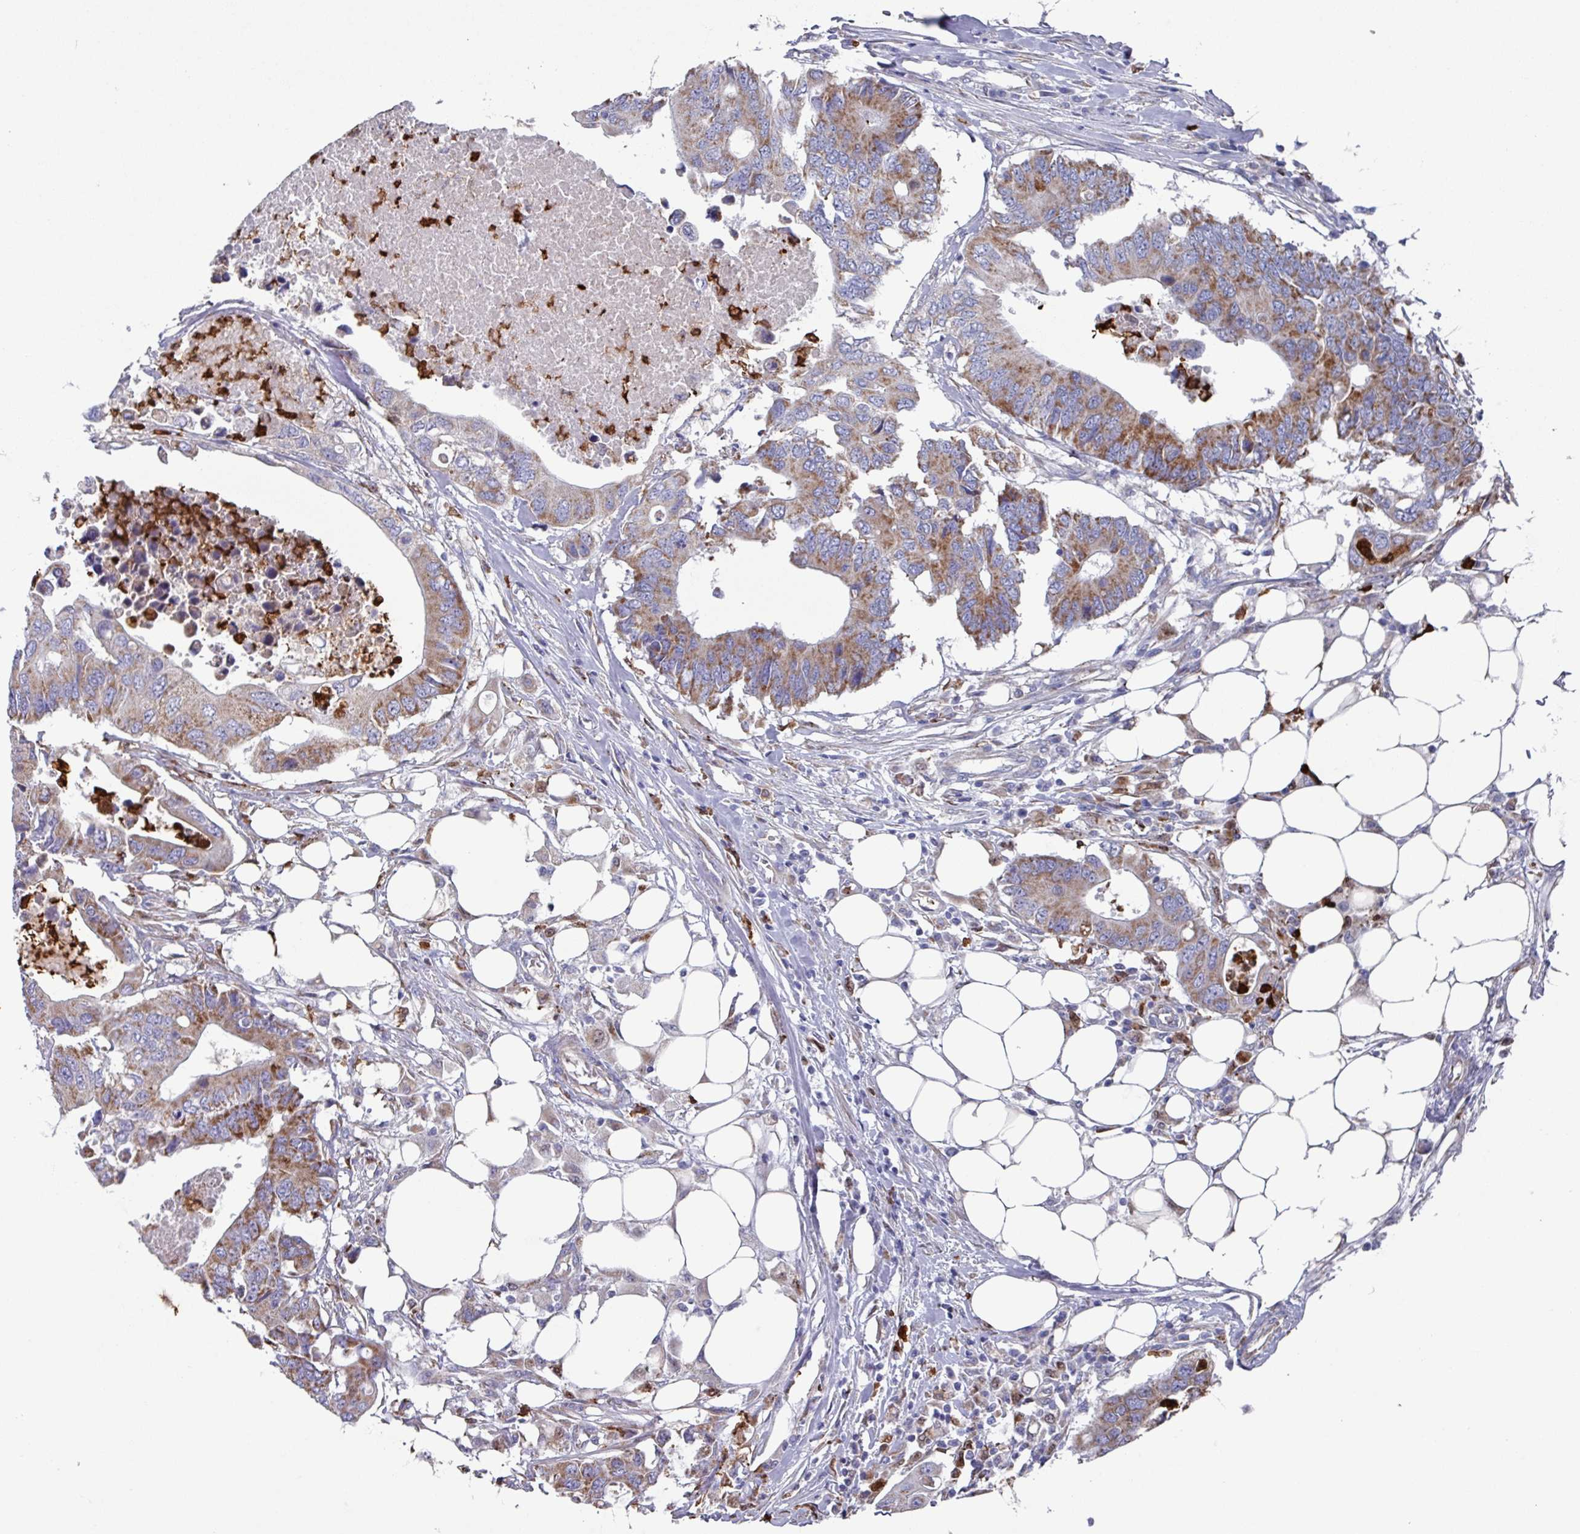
{"staining": {"intensity": "moderate", "quantity": ">75%", "location": "cytoplasmic/membranous"}, "tissue": "colorectal cancer", "cell_type": "Tumor cells", "image_type": "cancer", "snomed": [{"axis": "morphology", "description": "Adenocarcinoma, NOS"}, {"axis": "topography", "description": "Colon"}], "caption": "Immunohistochemistry of human colorectal adenocarcinoma displays medium levels of moderate cytoplasmic/membranous positivity in approximately >75% of tumor cells.", "gene": "UQCC2", "patient": {"sex": "male", "age": 71}}